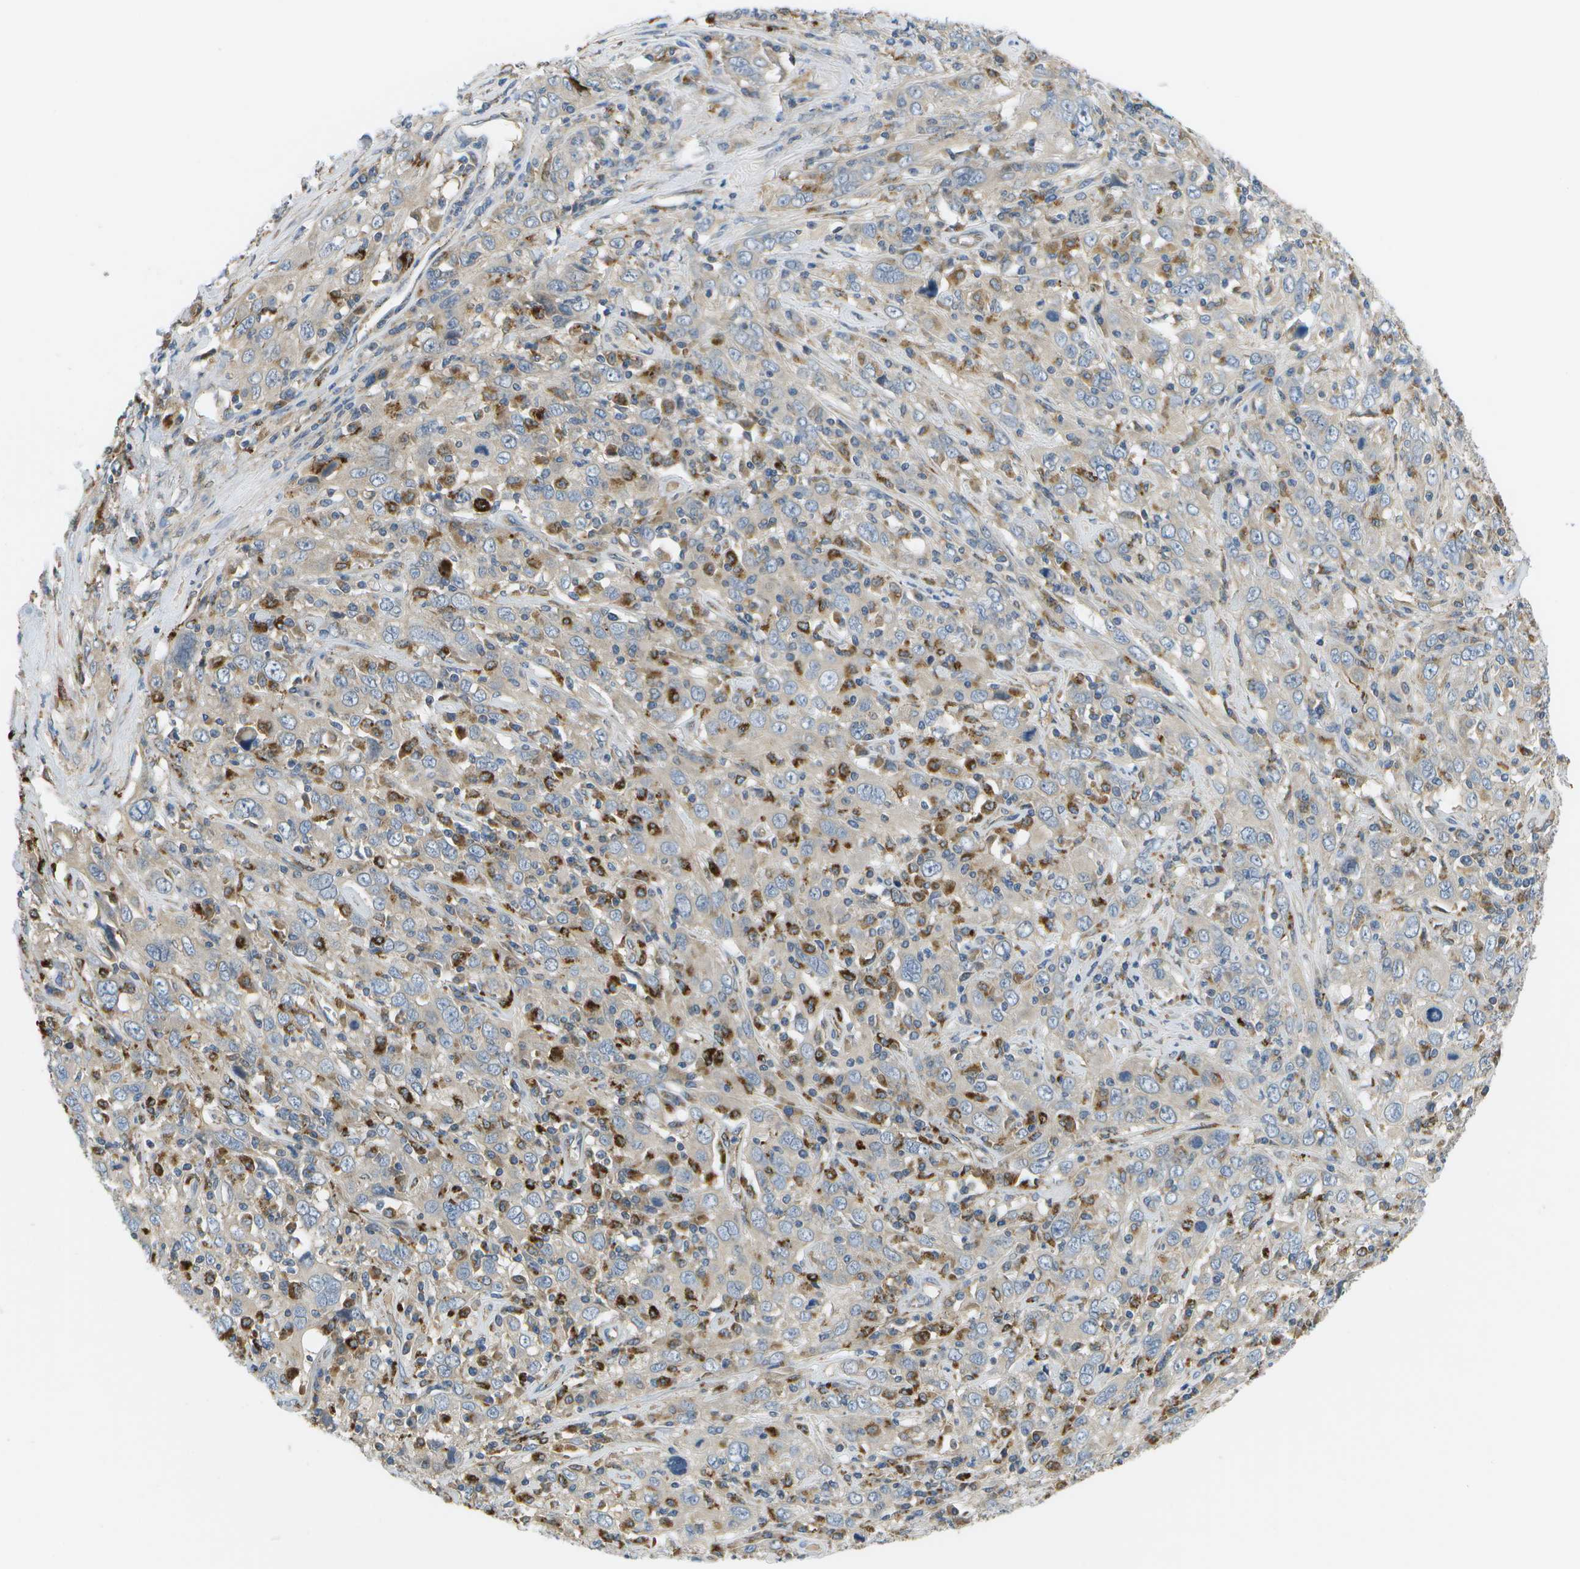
{"staining": {"intensity": "negative", "quantity": "none", "location": "none"}, "tissue": "cervical cancer", "cell_type": "Tumor cells", "image_type": "cancer", "snomed": [{"axis": "morphology", "description": "Squamous cell carcinoma, NOS"}, {"axis": "topography", "description": "Cervix"}], "caption": "An immunohistochemistry histopathology image of cervical squamous cell carcinoma is shown. There is no staining in tumor cells of cervical squamous cell carcinoma.", "gene": "SLC25A20", "patient": {"sex": "female", "age": 46}}